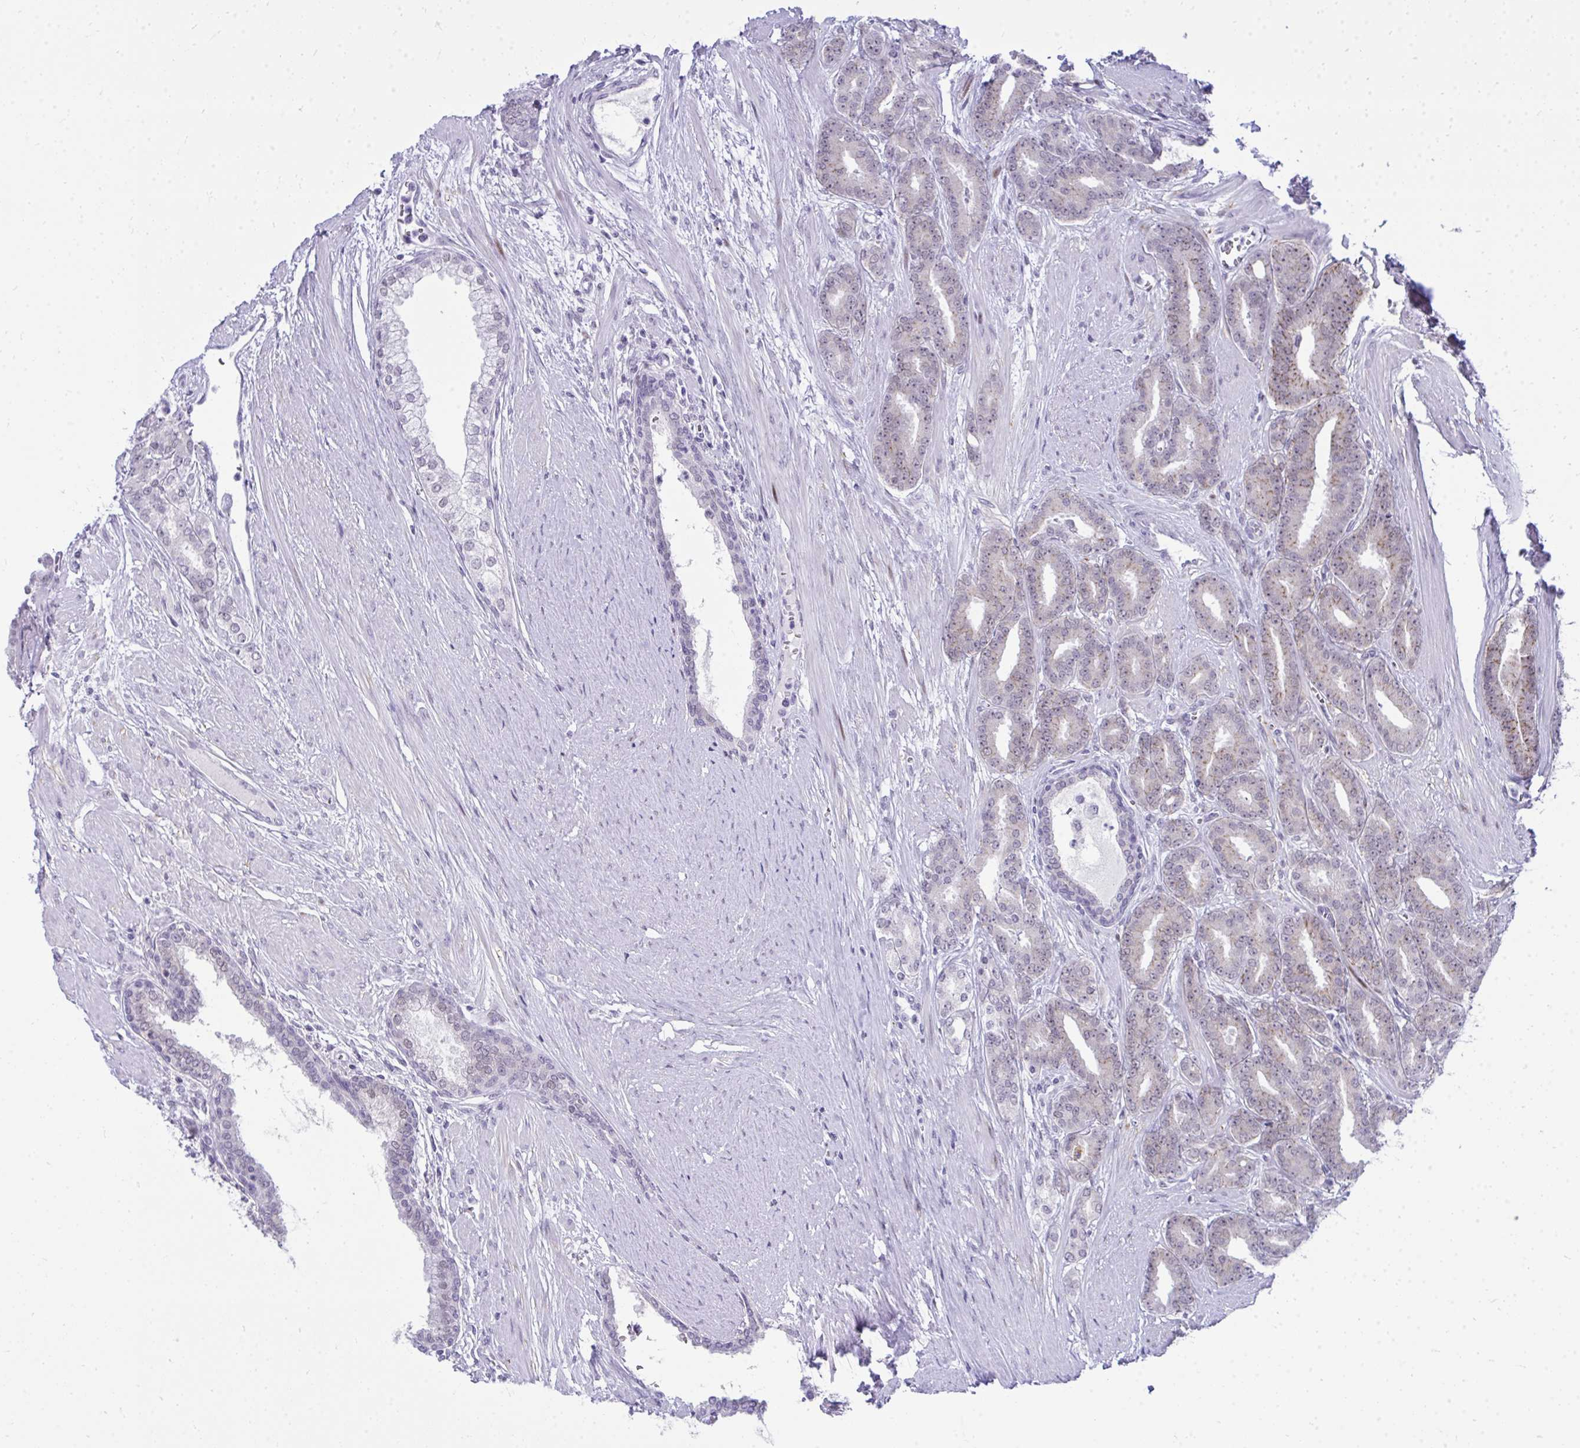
{"staining": {"intensity": "weak", "quantity": ">75%", "location": "nuclear"}, "tissue": "prostate cancer", "cell_type": "Tumor cells", "image_type": "cancer", "snomed": [{"axis": "morphology", "description": "Adenocarcinoma, High grade"}, {"axis": "topography", "description": "Prostate"}], "caption": "Tumor cells demonstrate weak nuclear positivity in approximately >75% of cells in prostate cancer (adenocarcinoma (high-grade)).", "gene": "GLDN", "patient": {"sex": "male", "age": 60}}